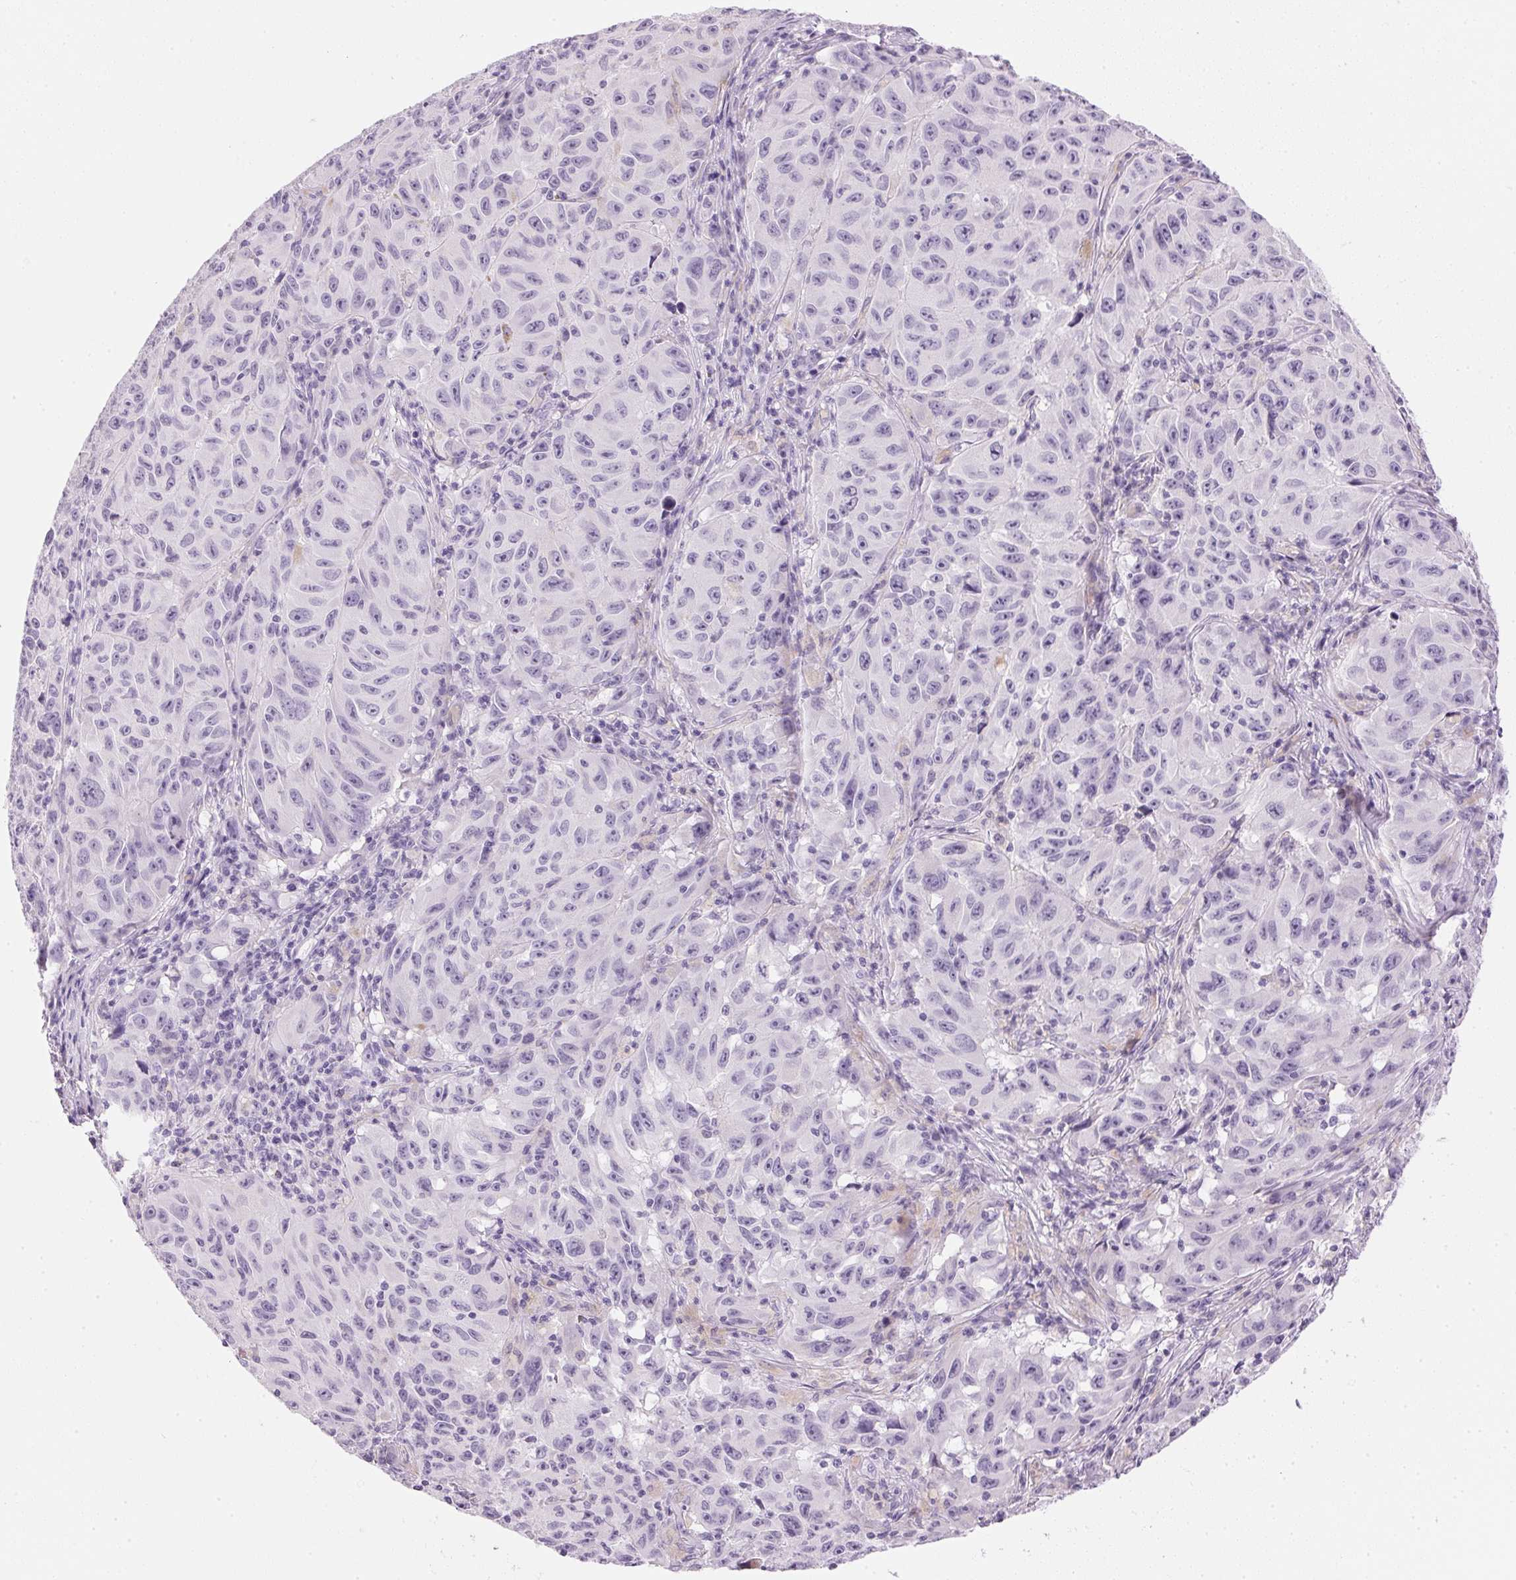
{"staining": {"intensity": "negative", "quantity": "none", "location": "none"}, "tissue": "melanoma", "cell_type": "Tumor cells", "image_type": "cancer", "snomed": [{"axis": "morphology", "description": "Malignant melanoma, NOS"}, {"axis": "topography", "description": "Vulva, labia, clitoris and Bartholin´s gland, NO"}], "caption": "Immunohistochemical staining of human melanoma demonstrates no significant expression in tumor cells. Nuclei are stained in blue.", "gene": "IGFBP1", "patient": {"sex": "female", "age": 75}}